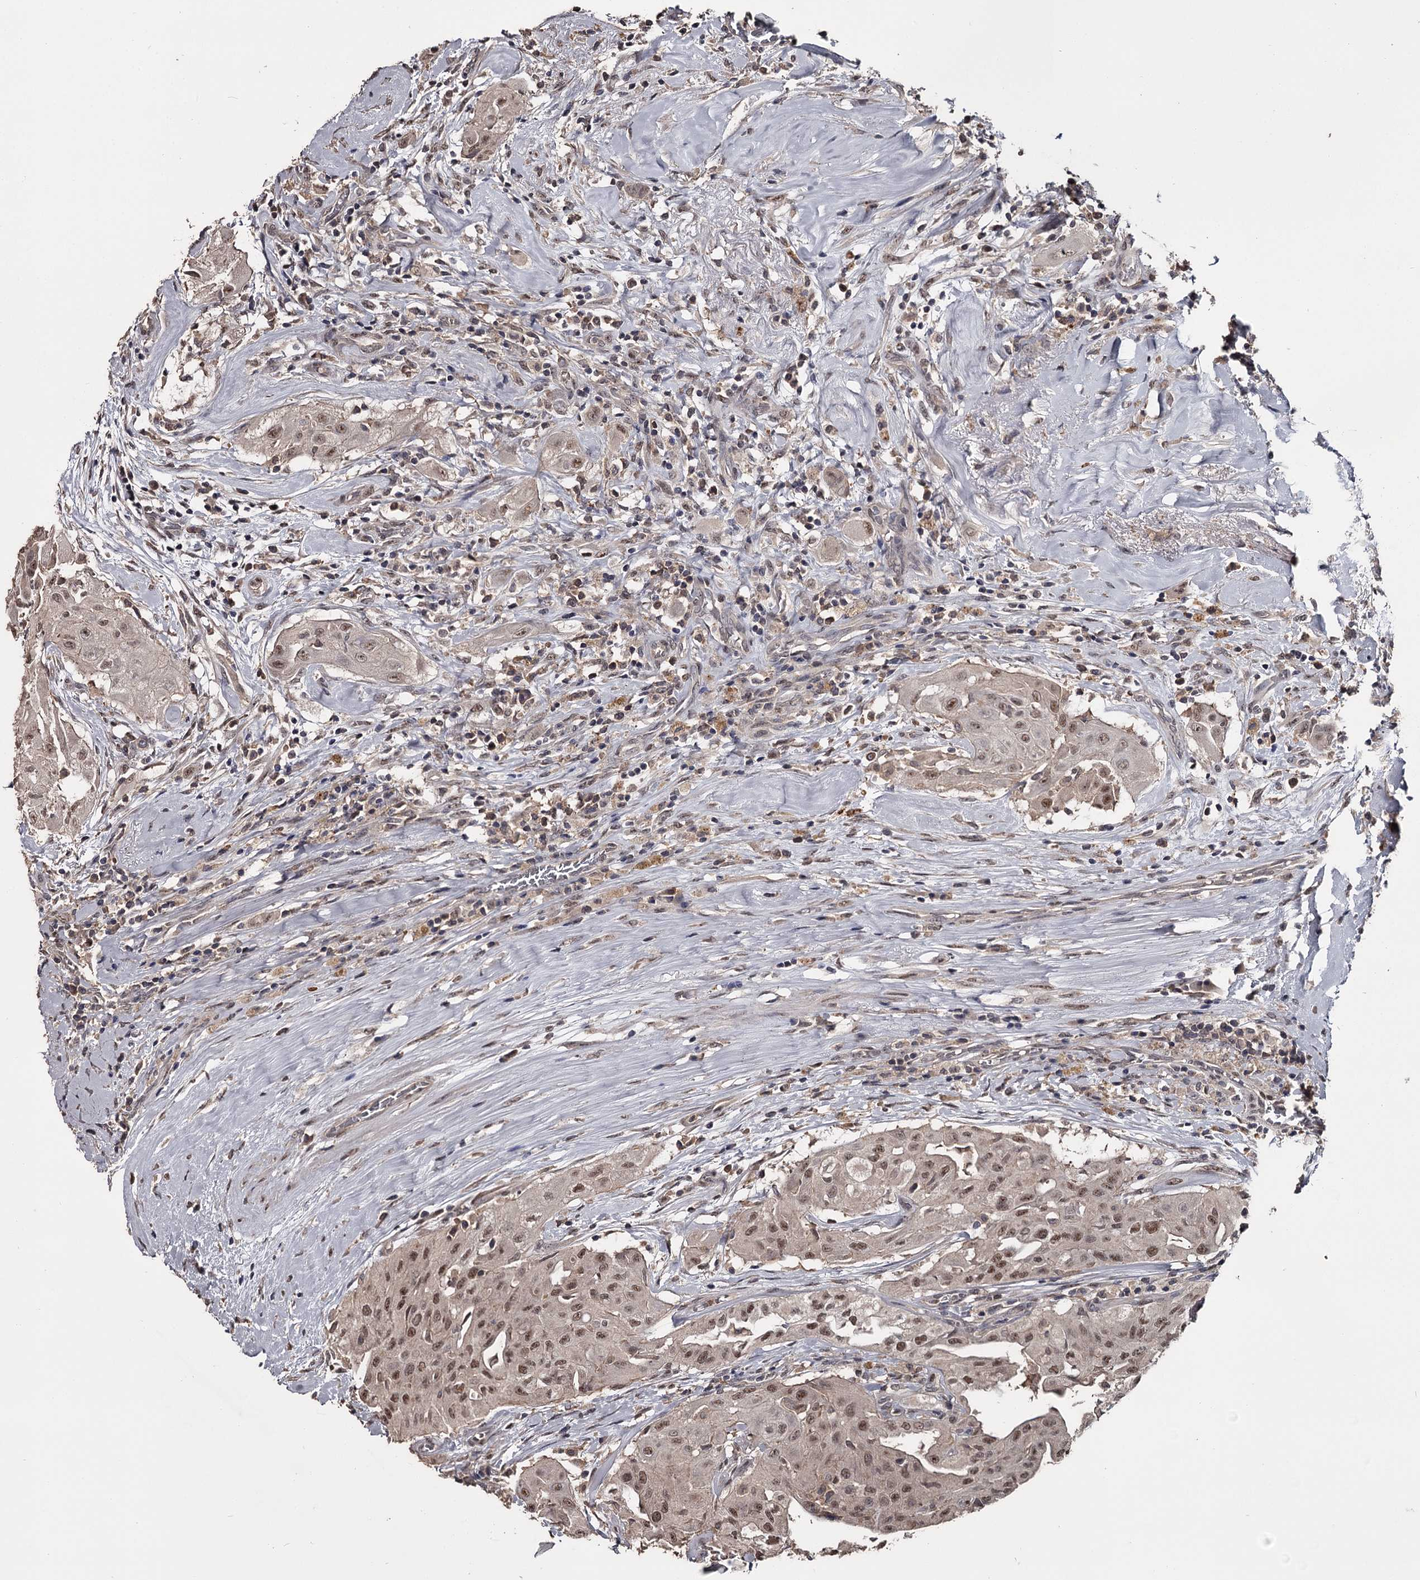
{"staining": {"intensity": "moderate", "quantity": ">75%", "location": "nuclear"}, "tissue": "thyroid cancer", "cell_type": "Tumor cells", "image_type": "cancer", "snomed": [{"axis": "morphology", "description": "Papillary adenocarcinoma, NOS"}, {"axis": "topography", "description": "Thyroid gland"}], "caption": "A brown stain labels moderate nuclear staining of a protein in thyroid cancer (papillary adenocarcinoma) tumor cells. (Stains: DAB (3,3'-diaminobenzidine) in brown, nuclei in blue, Microscopy: brightfield microscopy at high magnification).", "gene": "PRPF40B", "patient": {"sex": "female", "age": 59}}